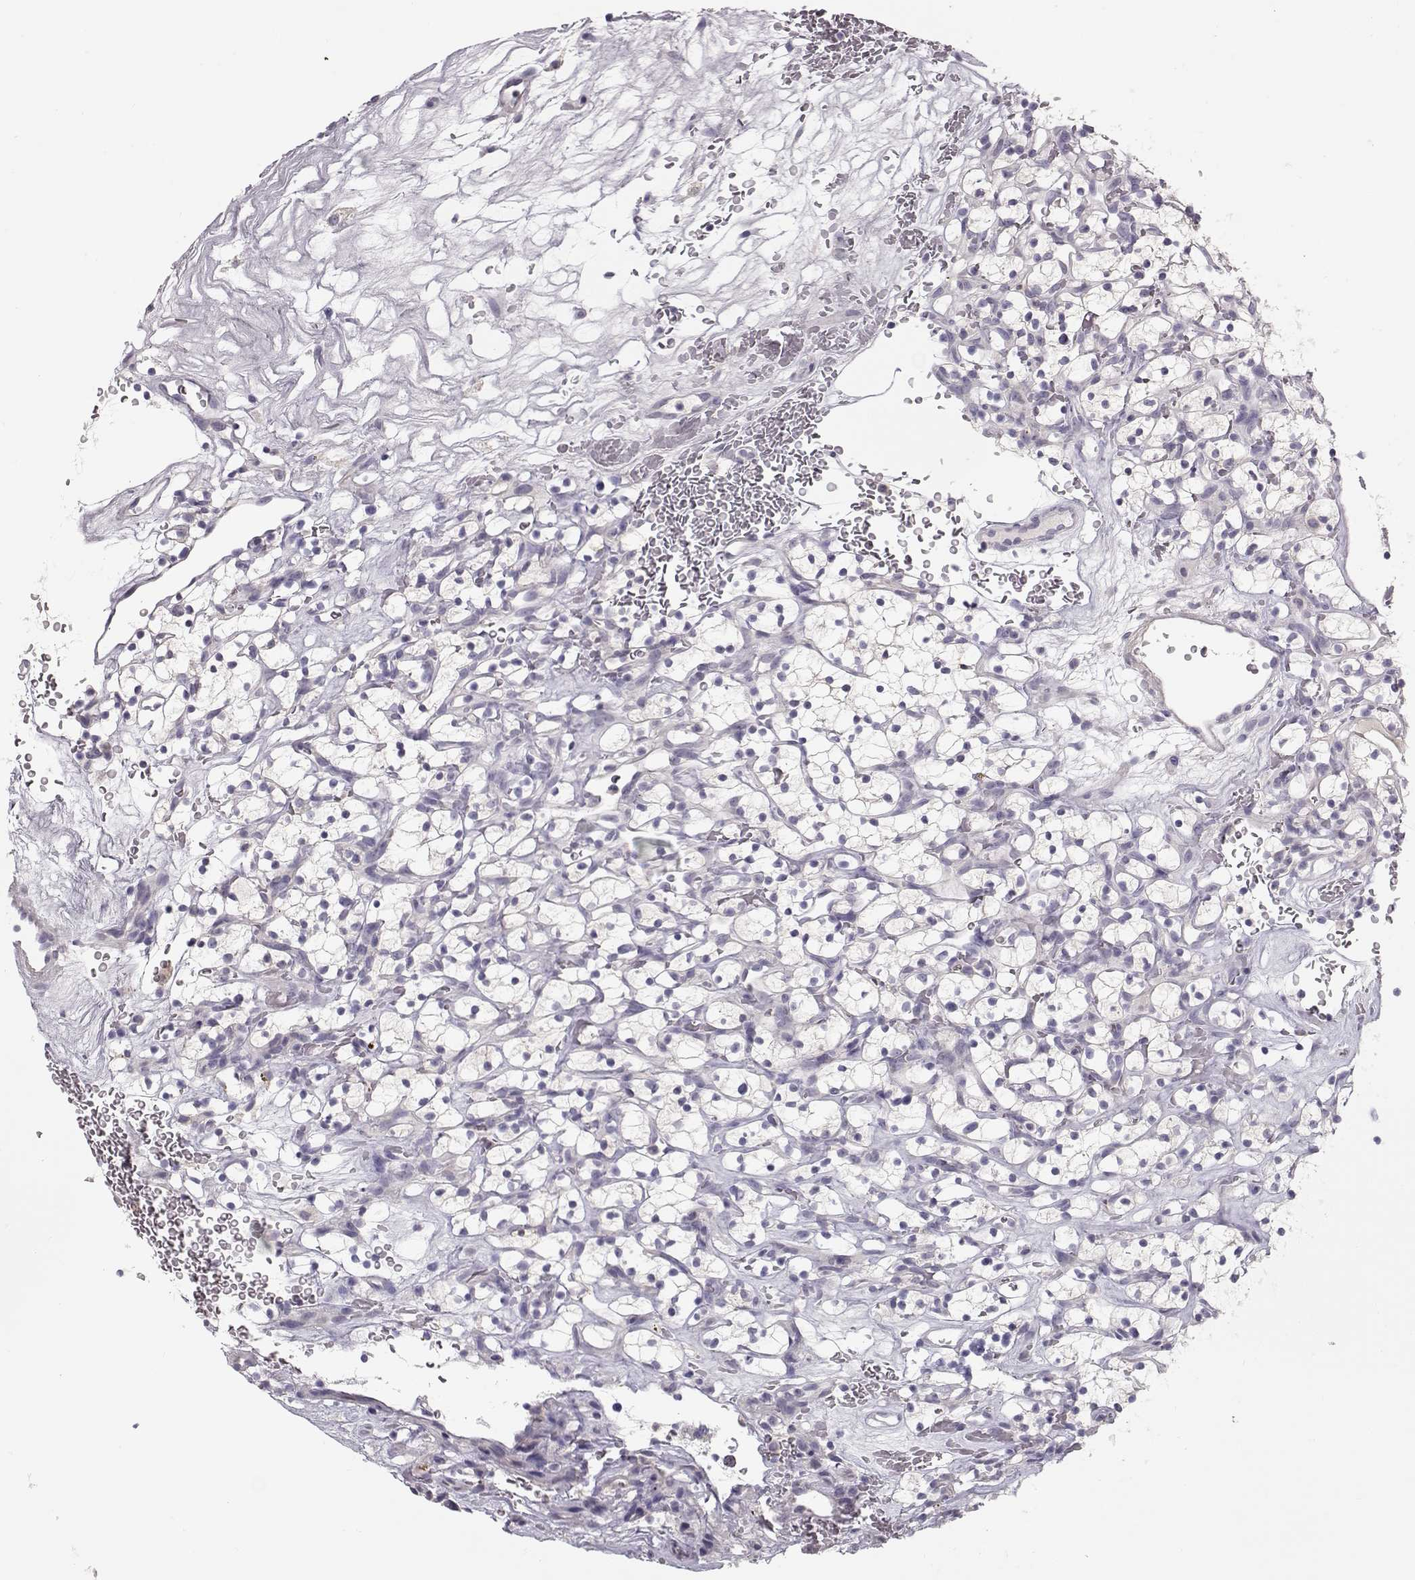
{"staining": {"intensity": "negative", "quantity": "none", "location": "none"}, "tissue": "renal cancer", "cell_type": "Tumor cells", "image_type": "cancer", "snomed": [{"axis": "morphology", "description": "Adenocarcinoma, NOS"}, {"axis": "topography", "description": "Kidney"}], "caption": "The micrograph shows no significant expression in tumor cells of renal adenocarcinoma.", "gene": "GRK1", "patient": {"sex": "female", "age": 64}}